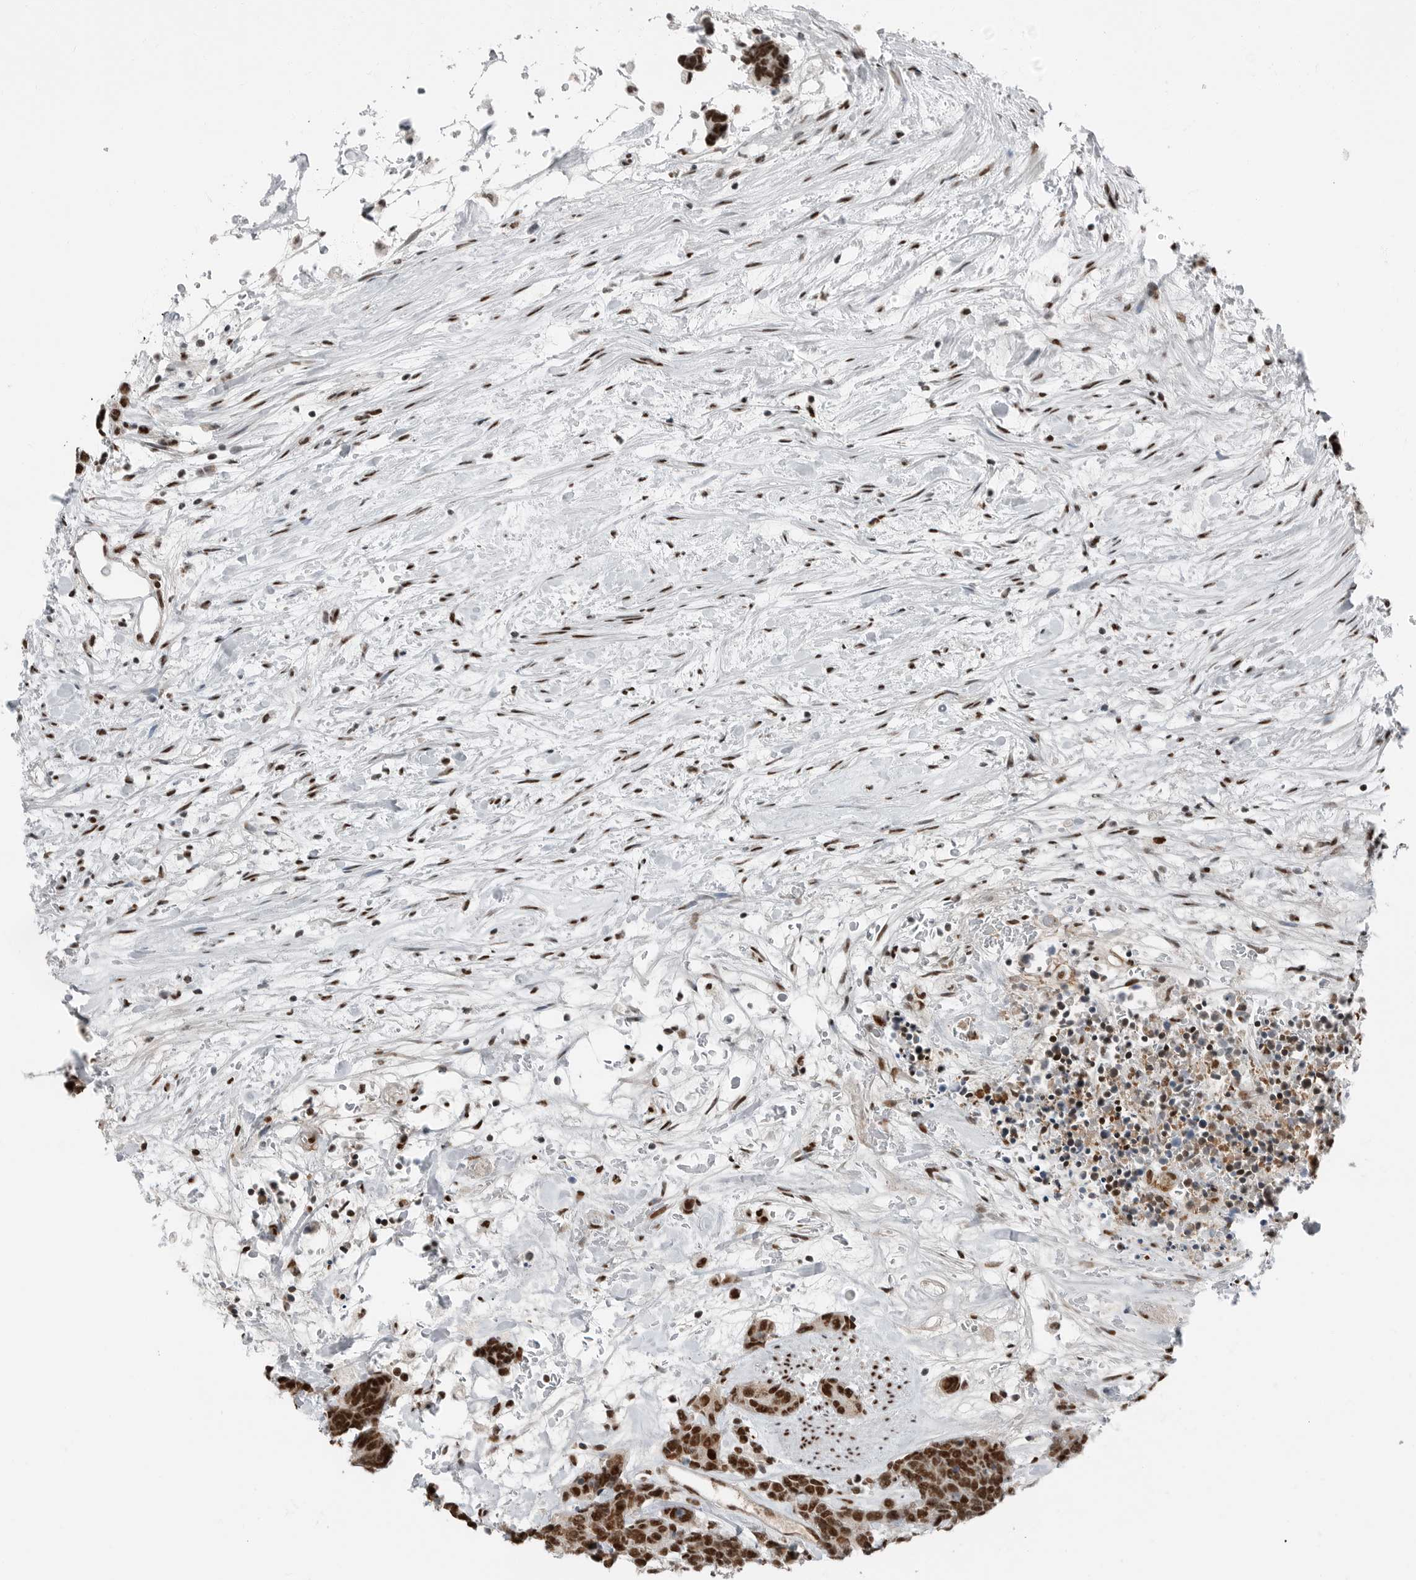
{"staining": {"intensity": "strong", "quantity": ">75%", "location": "nuclear"}, "tissue": "carcinoid", "cell_type": "Tumor cells", "image_type": "cancer", "snomed": [{"axis": "morphology", "description": "Carcinoma, NOS"}, {"axis": "morphology", "description": "Carcinoid, malignant, NOS"}, {"axis": "topography", "description": "Urinary bladder"}], "caption": "Immunohistochemical staining of human carcinoma shows strong nuclear protein staining in approximately >75% of tumor cells. (brown staining indicates protein expression, while blue staining denotes nuclei).", "gene": "BLZF1", "patient": {"sex": "male", "age": 57}}